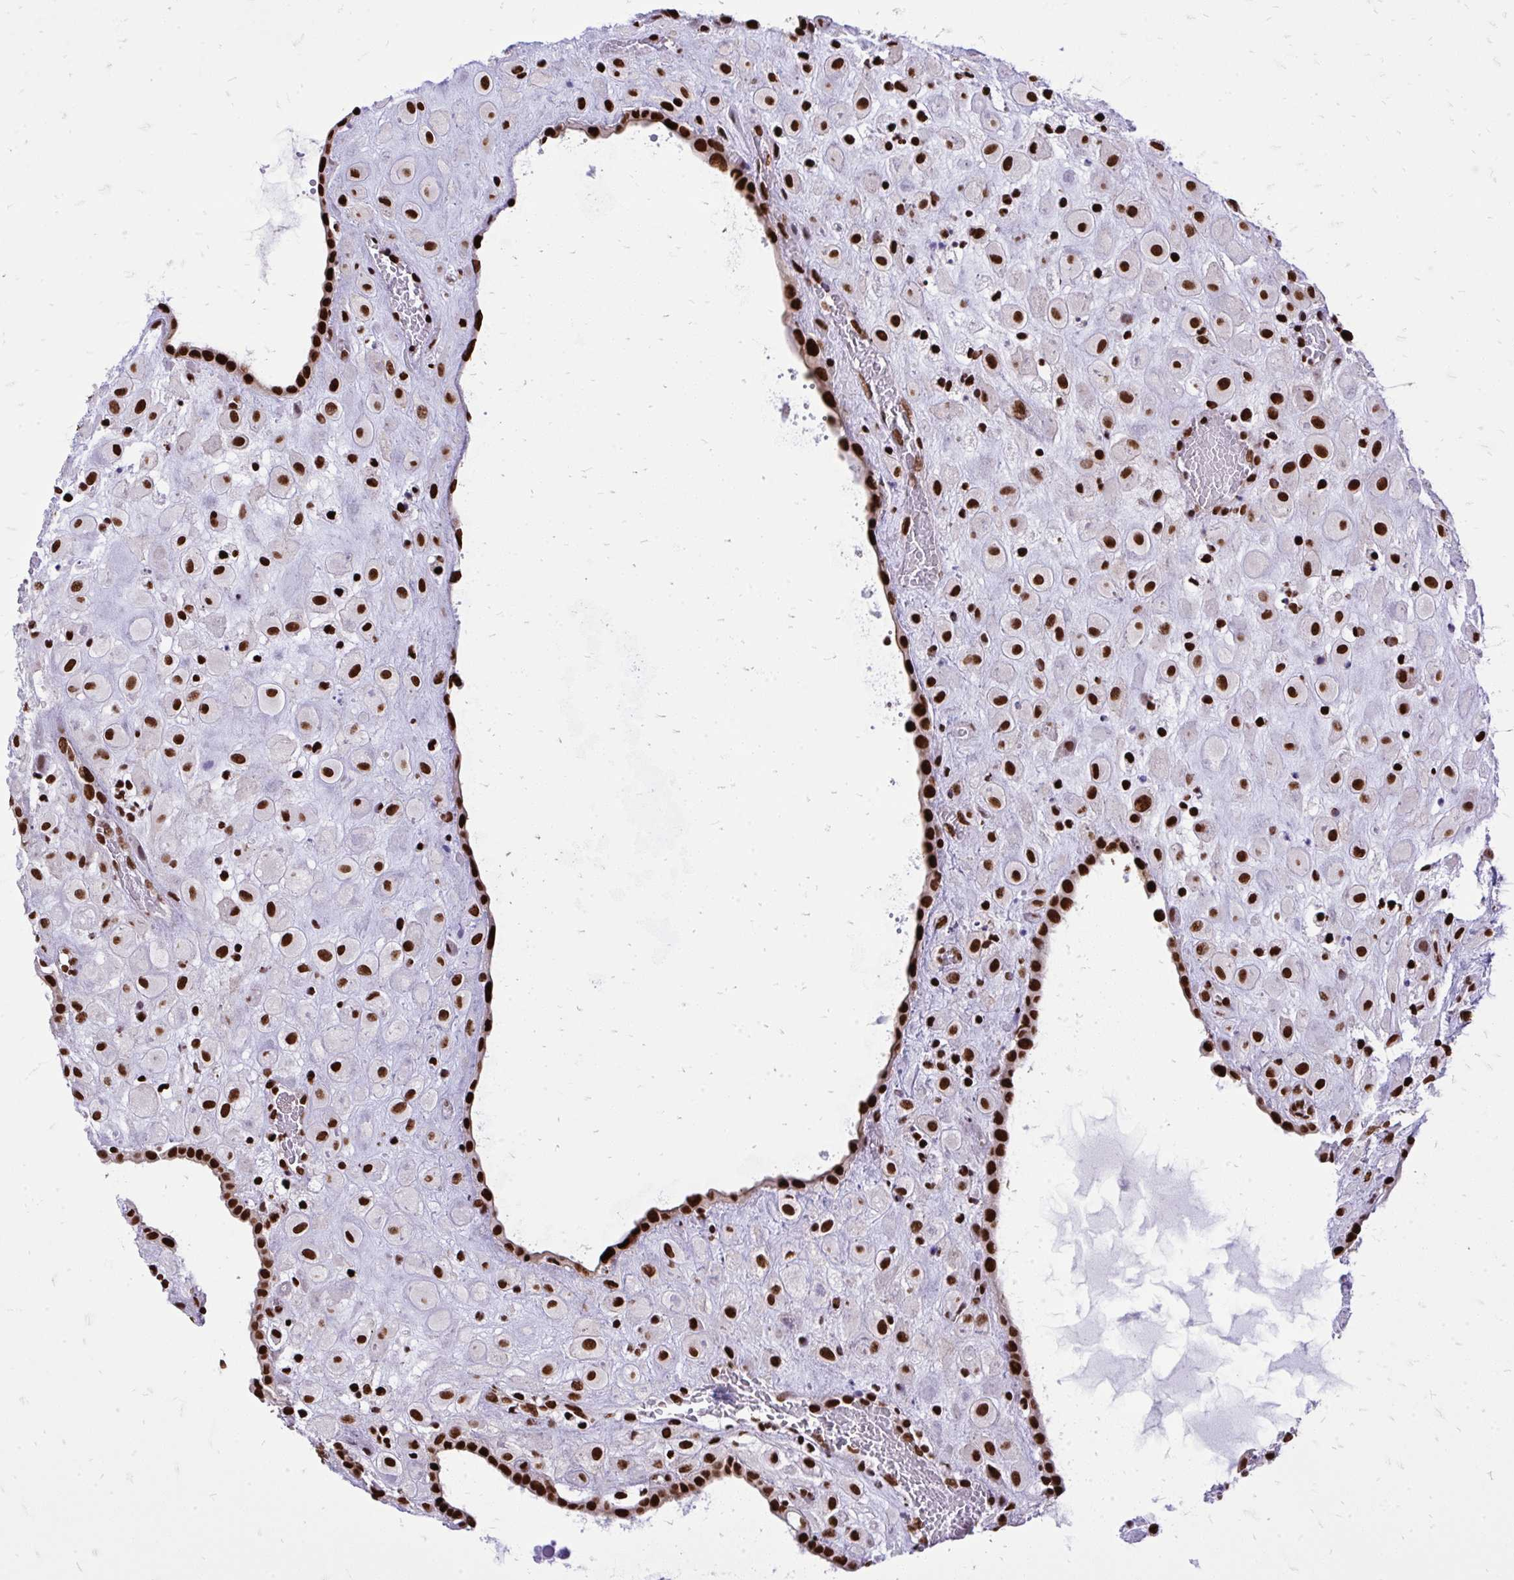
{"staining": {"intensity": "strong", "quantity": ">75%", "location": "nuclear"}, "tissue": "placenta", "cell_type": "Decidual cells", "image_type": "normal", "snomed": [{"axis": "morphology", "description": "Normal tissue, NOS"}, {"axis": "topography", "description": "Placenta"}], "caption": "This micrograph shows immunohistochemistry (IHC) staining of normal placenta, with high strong nuclear expression in about >75% of decidual cells.", "gene": "TBL1Y", "patient": {"sex": "female", "age": 24}}